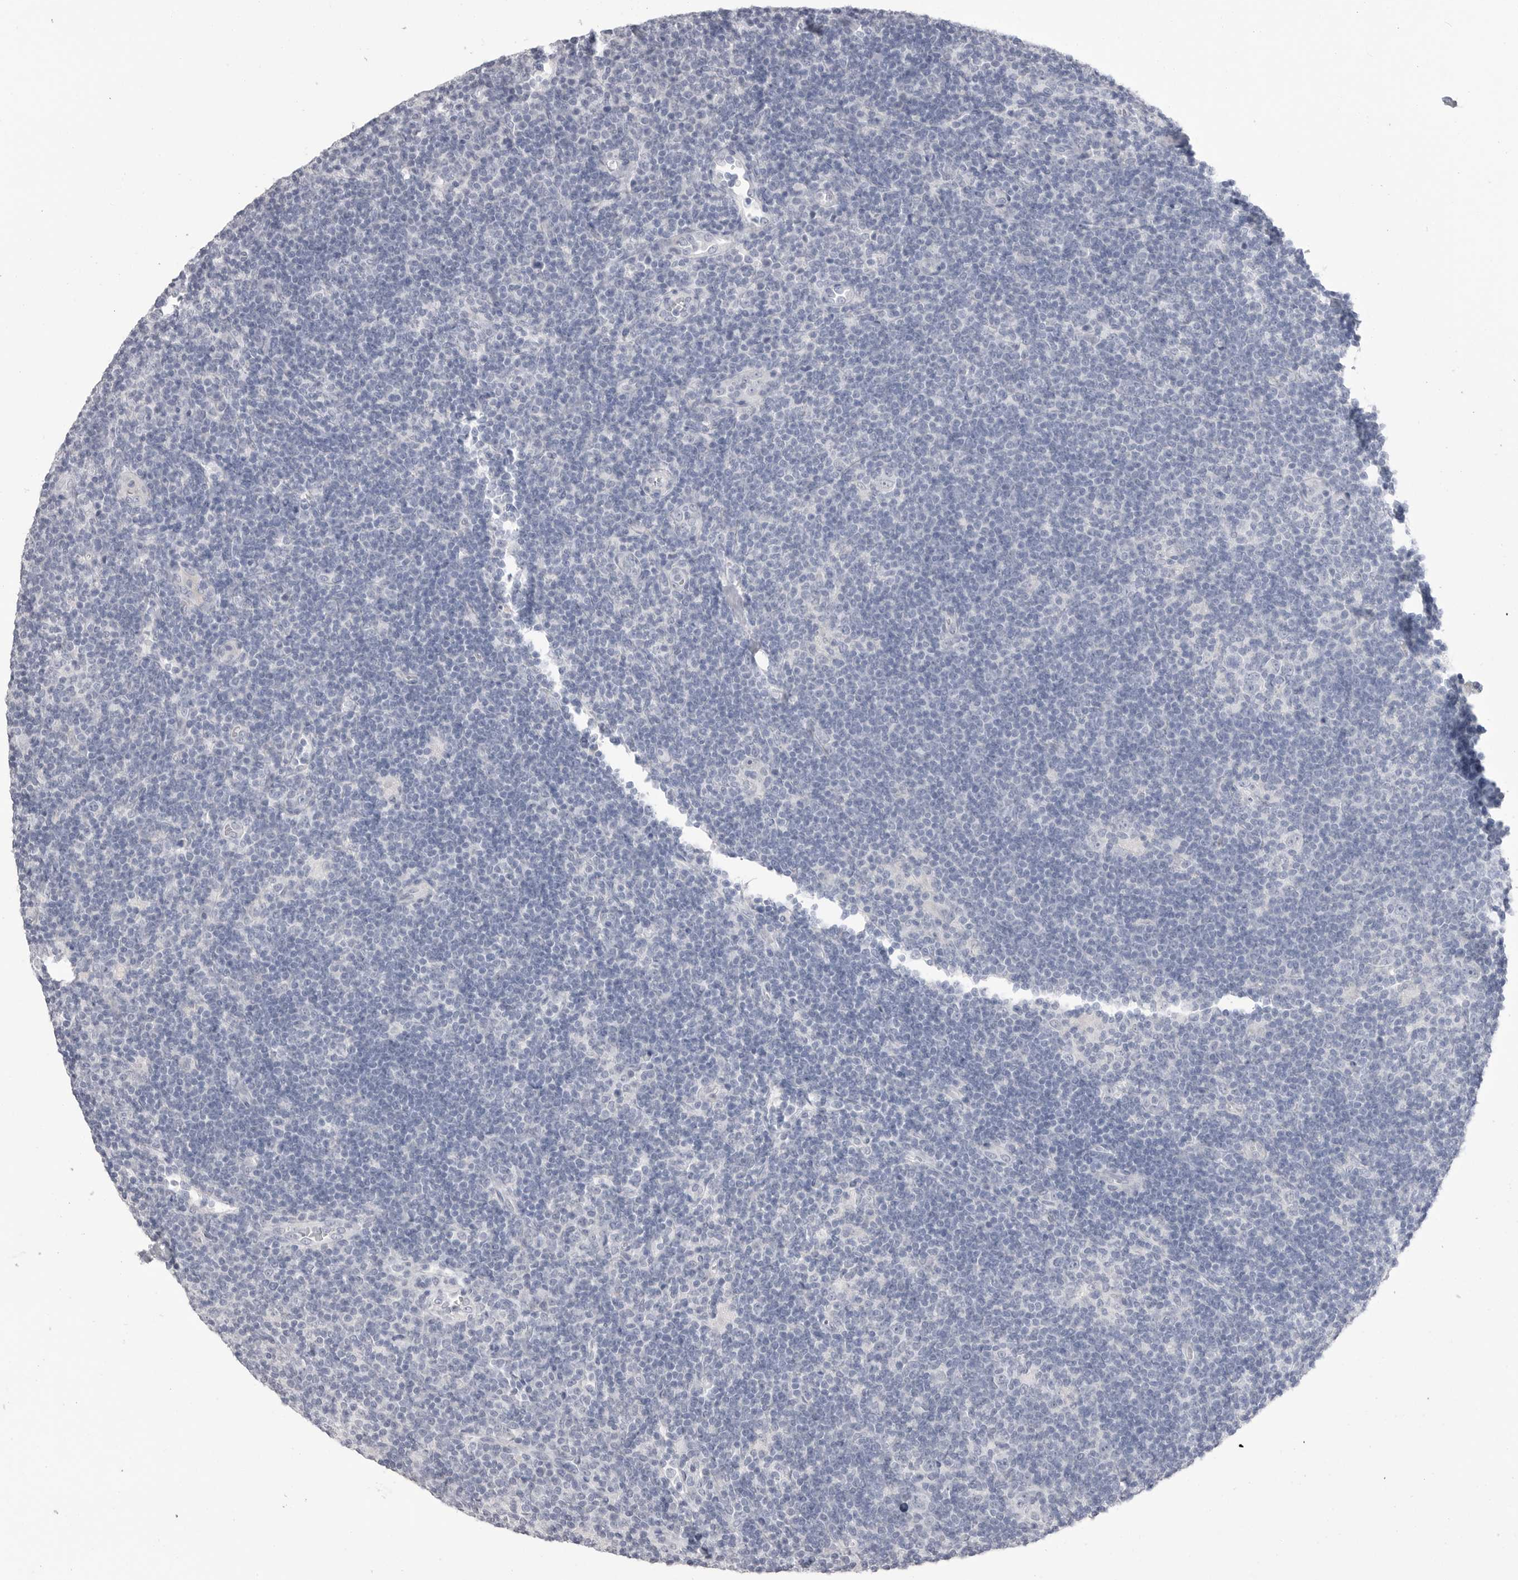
{"staining": {"intensity": "negative", "quantity": "none", "location": "none"}, "tissue": "lymphoma", "cell_type": "Tumor cells", "image_type": "cancer", "snomed": [{"axis": "morphology", "description": "Hodgkin's disease, NOS"}, {"axis": "topography", "description": "Lymph node"}], "caption": "This is a image of IHC staining of Hodgkin's disease, which shows no staining in tumor cells.", "gene": "CPB1", "patient": {"sex": "female", "age": 57}}